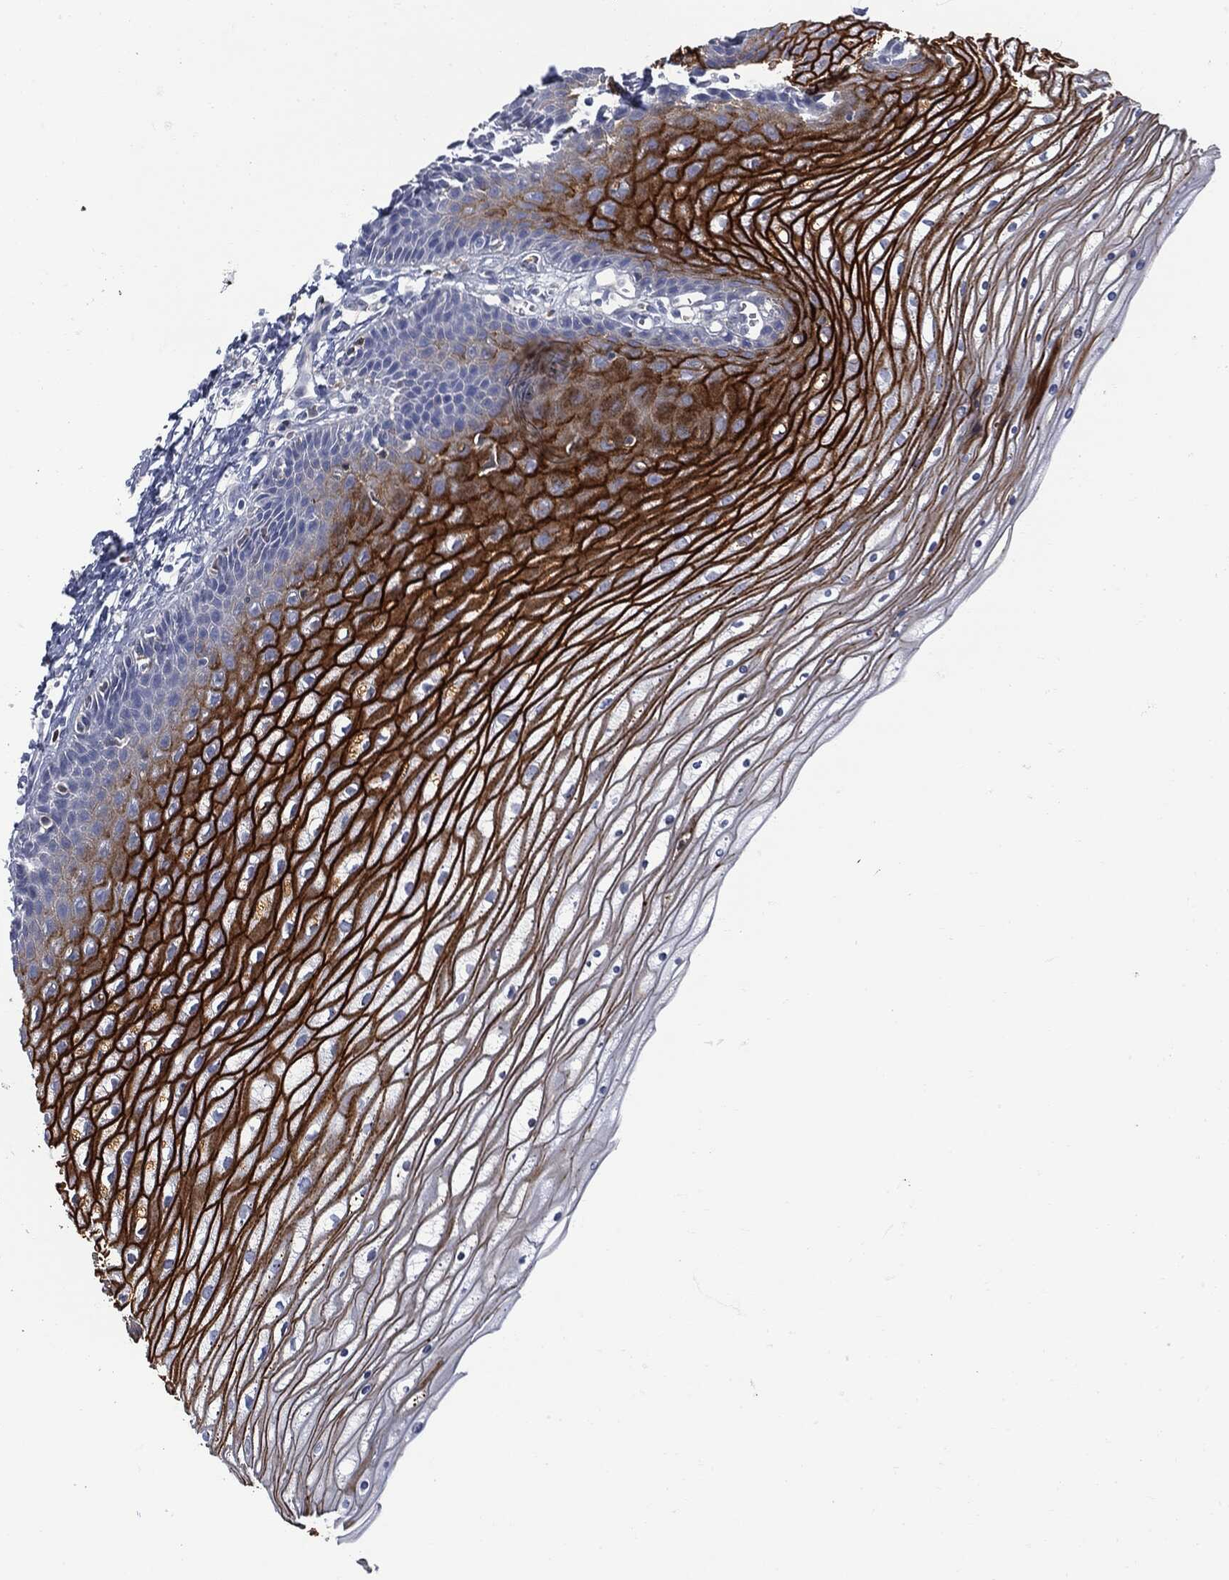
{"staining": {"intensity": "negative", "quantity": "none", "location": "none"}, "tissue": "cervix", "cell_type": "Glandular cells", "image_type": "normal", "snomed": [{"axis": "morphology", "description": "Normal tissue, NOS"}, {"axis": "topography", "description": "Cervix"}], "caption": "DAB immunohistochemical staining of unremarkable cervix demonstrates no significant expression in glandular cells.", "gene": "BTK", "patient": {"sex": "female", "age": 35}}